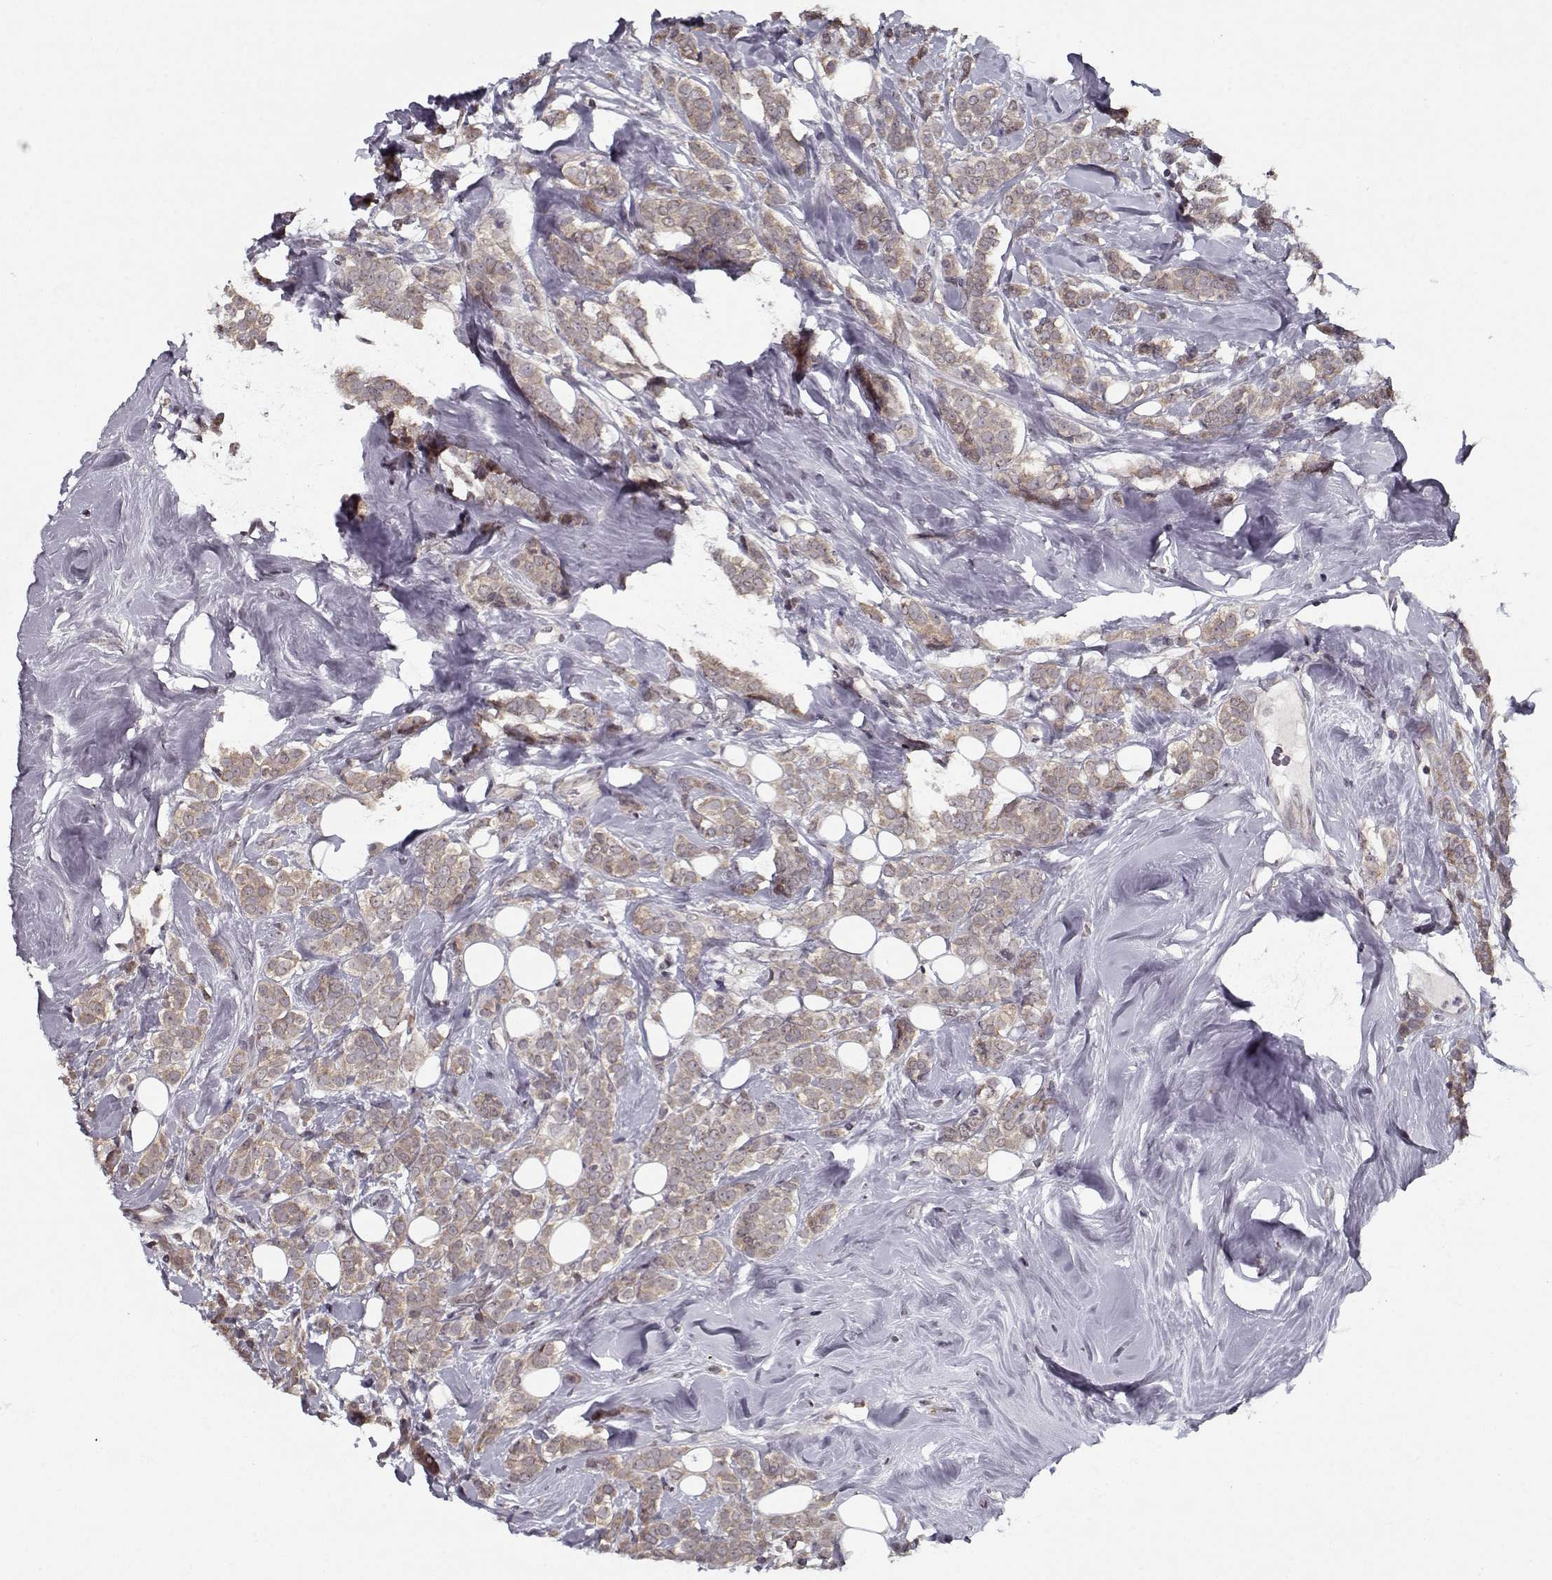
{"staining": {"intensity": "weak", "quantity": ">75%", "location": "cytoplasmic/membranous"}, "tissue": "breast cancer", "cell_type": "Tumor cells", "image_type": "cancer", "snomed": [{"axis": "morphology", "description": "Lobular carcinoma"}, {"axis": "topography", "description": "Breast"}], "caption": "Immunohistochemical staining of lobular carcinoma (breast) demonstrates low levels of weak cytoplasmic/membranous protein positivity in approximately >75% of tumor cells.", "gene": "TESPA1", "patient": {"sex": "female", "age": 49}}